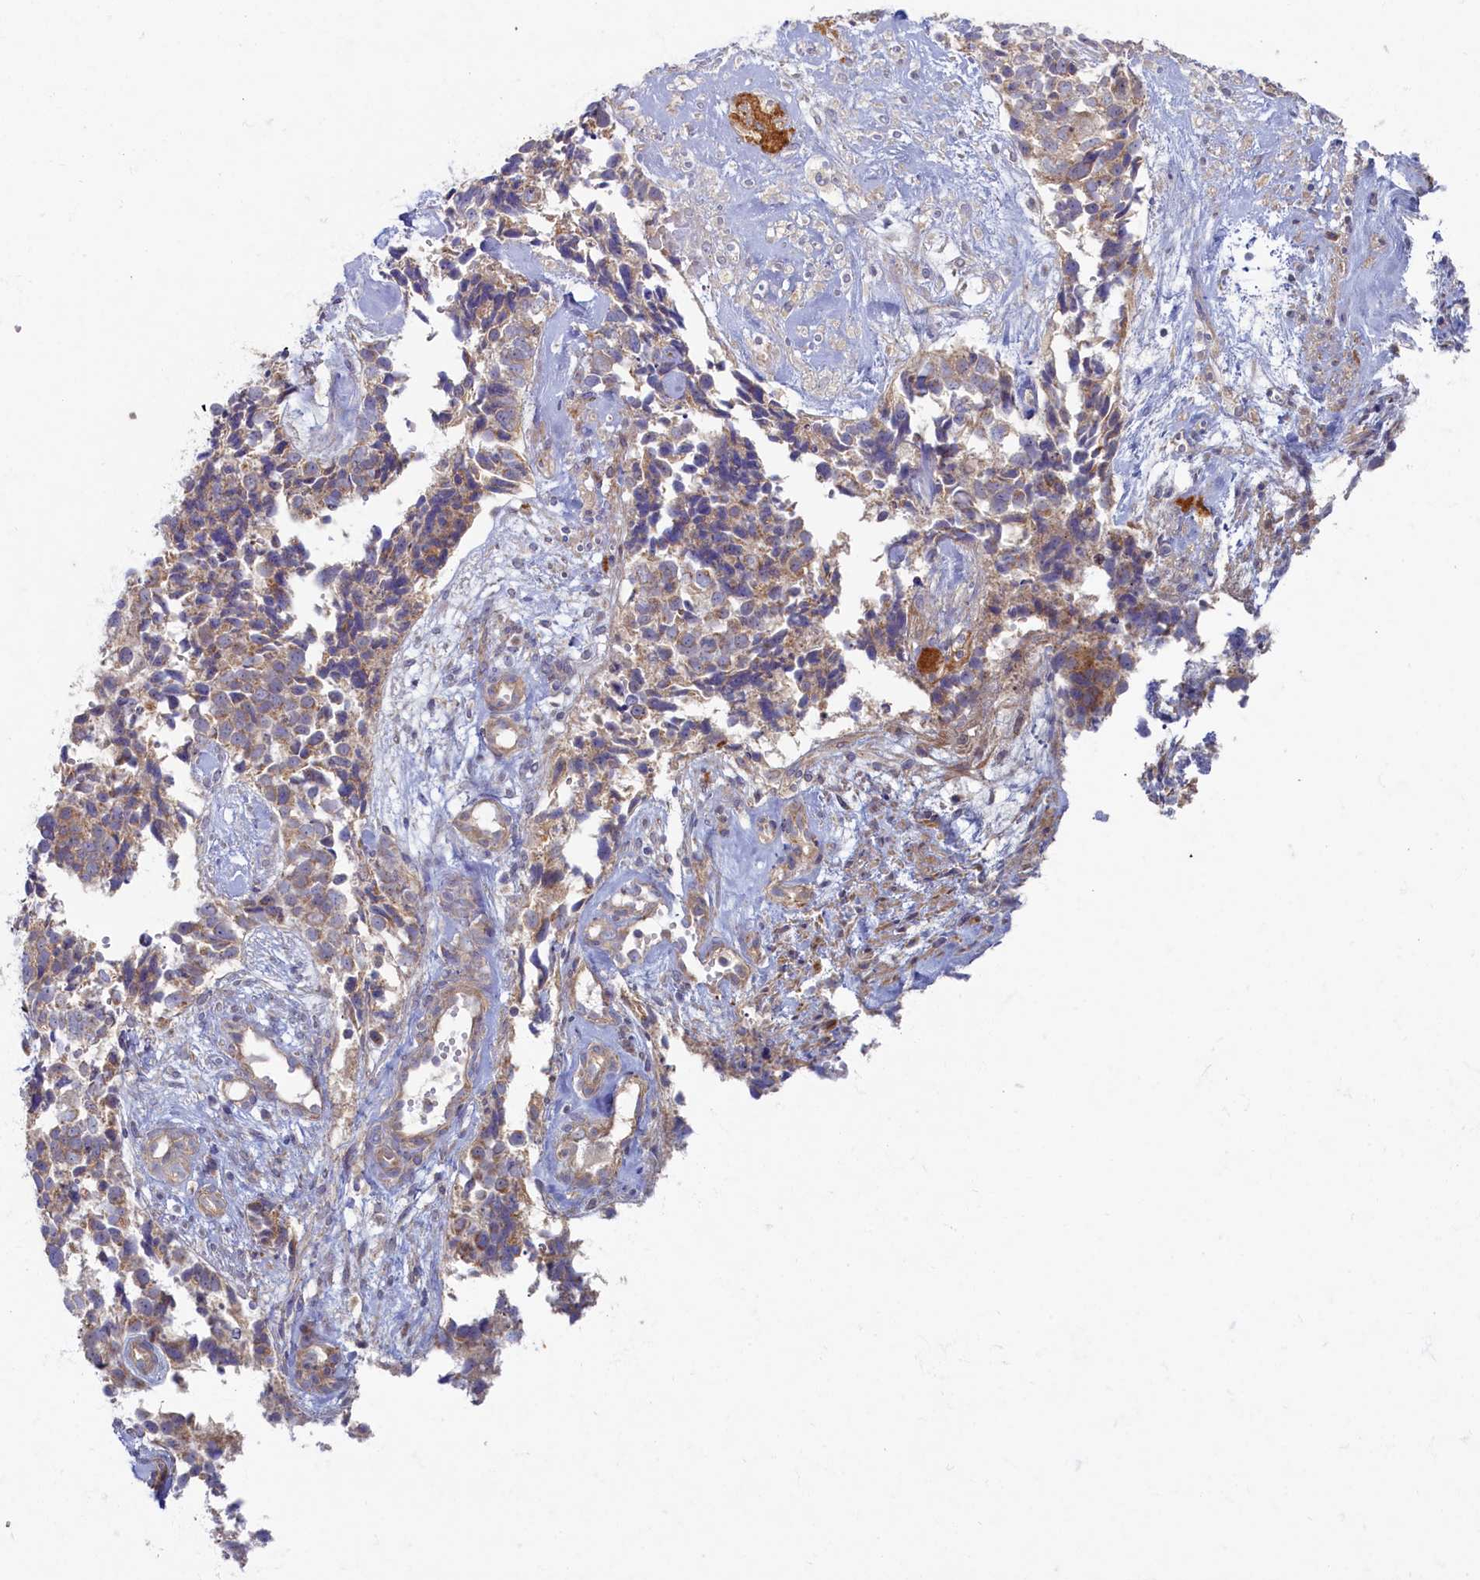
{"staining": {"intensity": "weak", "quantity": "<25%", "location": "cytoplasmic/membranous"}, "tissue": "cervical cancer", "cell_type": "Tumor cells", "image_type": "cancer", "snomed": [{"axis": "morphology", "description": "Squamous cell carcinoma, NOS"}, {"axis": "topography", "description": "Cervix"}], "caption": "A high-resolution photomicrograph shows immunohistochemistry staining of cervical squamous cell carcinoma, which shows no significant positivity in tumor cells.", "gene": "WDR59", "patient": {"sex": "female", "age": 63}}